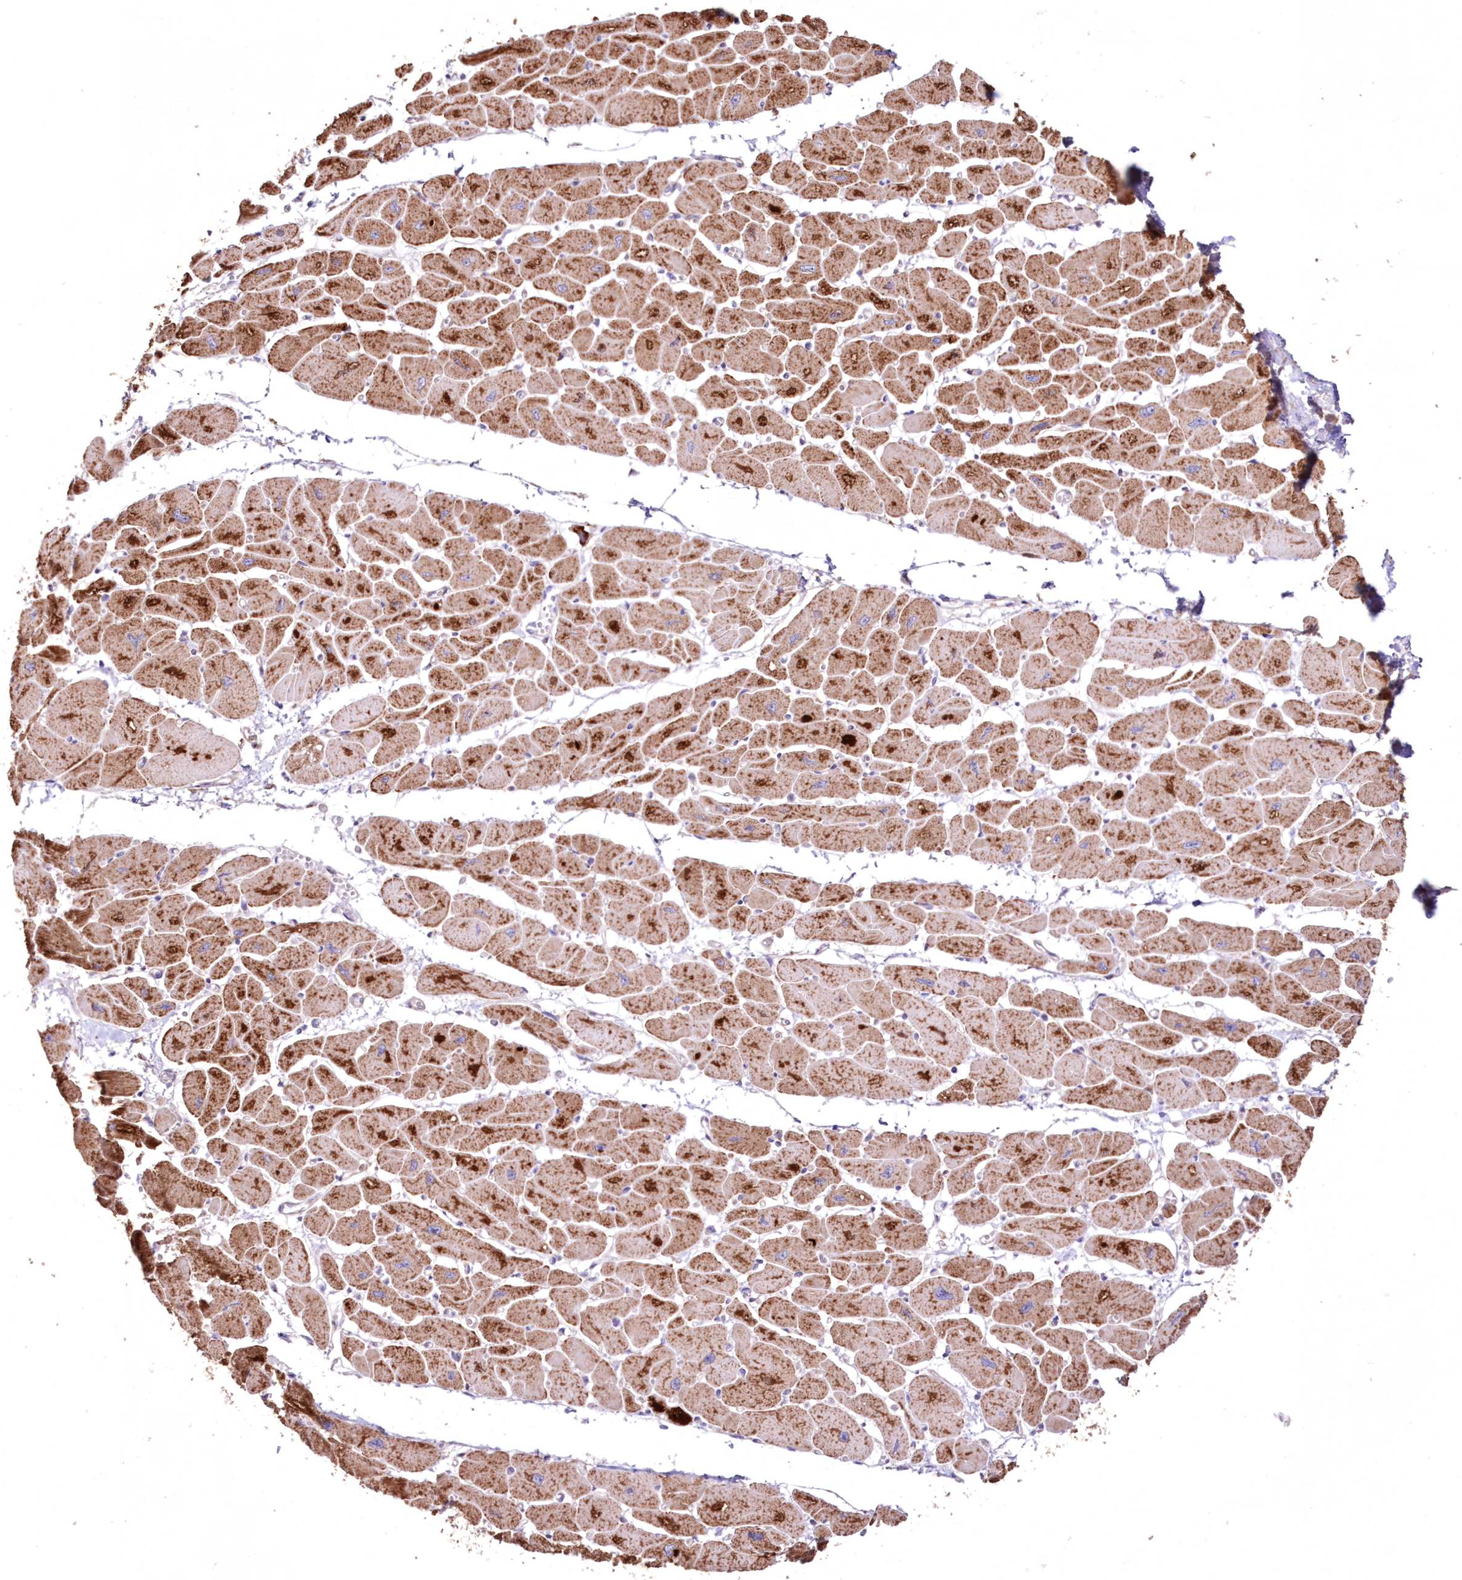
{"staining": {"intensity": "strong", "quantity": ">75%", "location": "cytoplasmic/membranous"}, "tissue": "heart muscle", "cell_type": "Cardiomyocytes", "image_type": "normal", "snomed": [{"axis": "morphology", "description": "Normal tissue, NOS"}, {"axis": "topography", "description": "Heart"}], "caption": "The image reveals staining of normal heart muscle, revealing strong cytoplasmic/membranous protein positivity (brown color) within cardiomyocytes. The staining is performed using DAB (3,3'-diaminobenzidine) brown chromogen to label protein expression. The nuclei are counter-stained blue using hematoxylin.", "gene": "HADHB", "patient": {"sex": "female", "age": 54}}